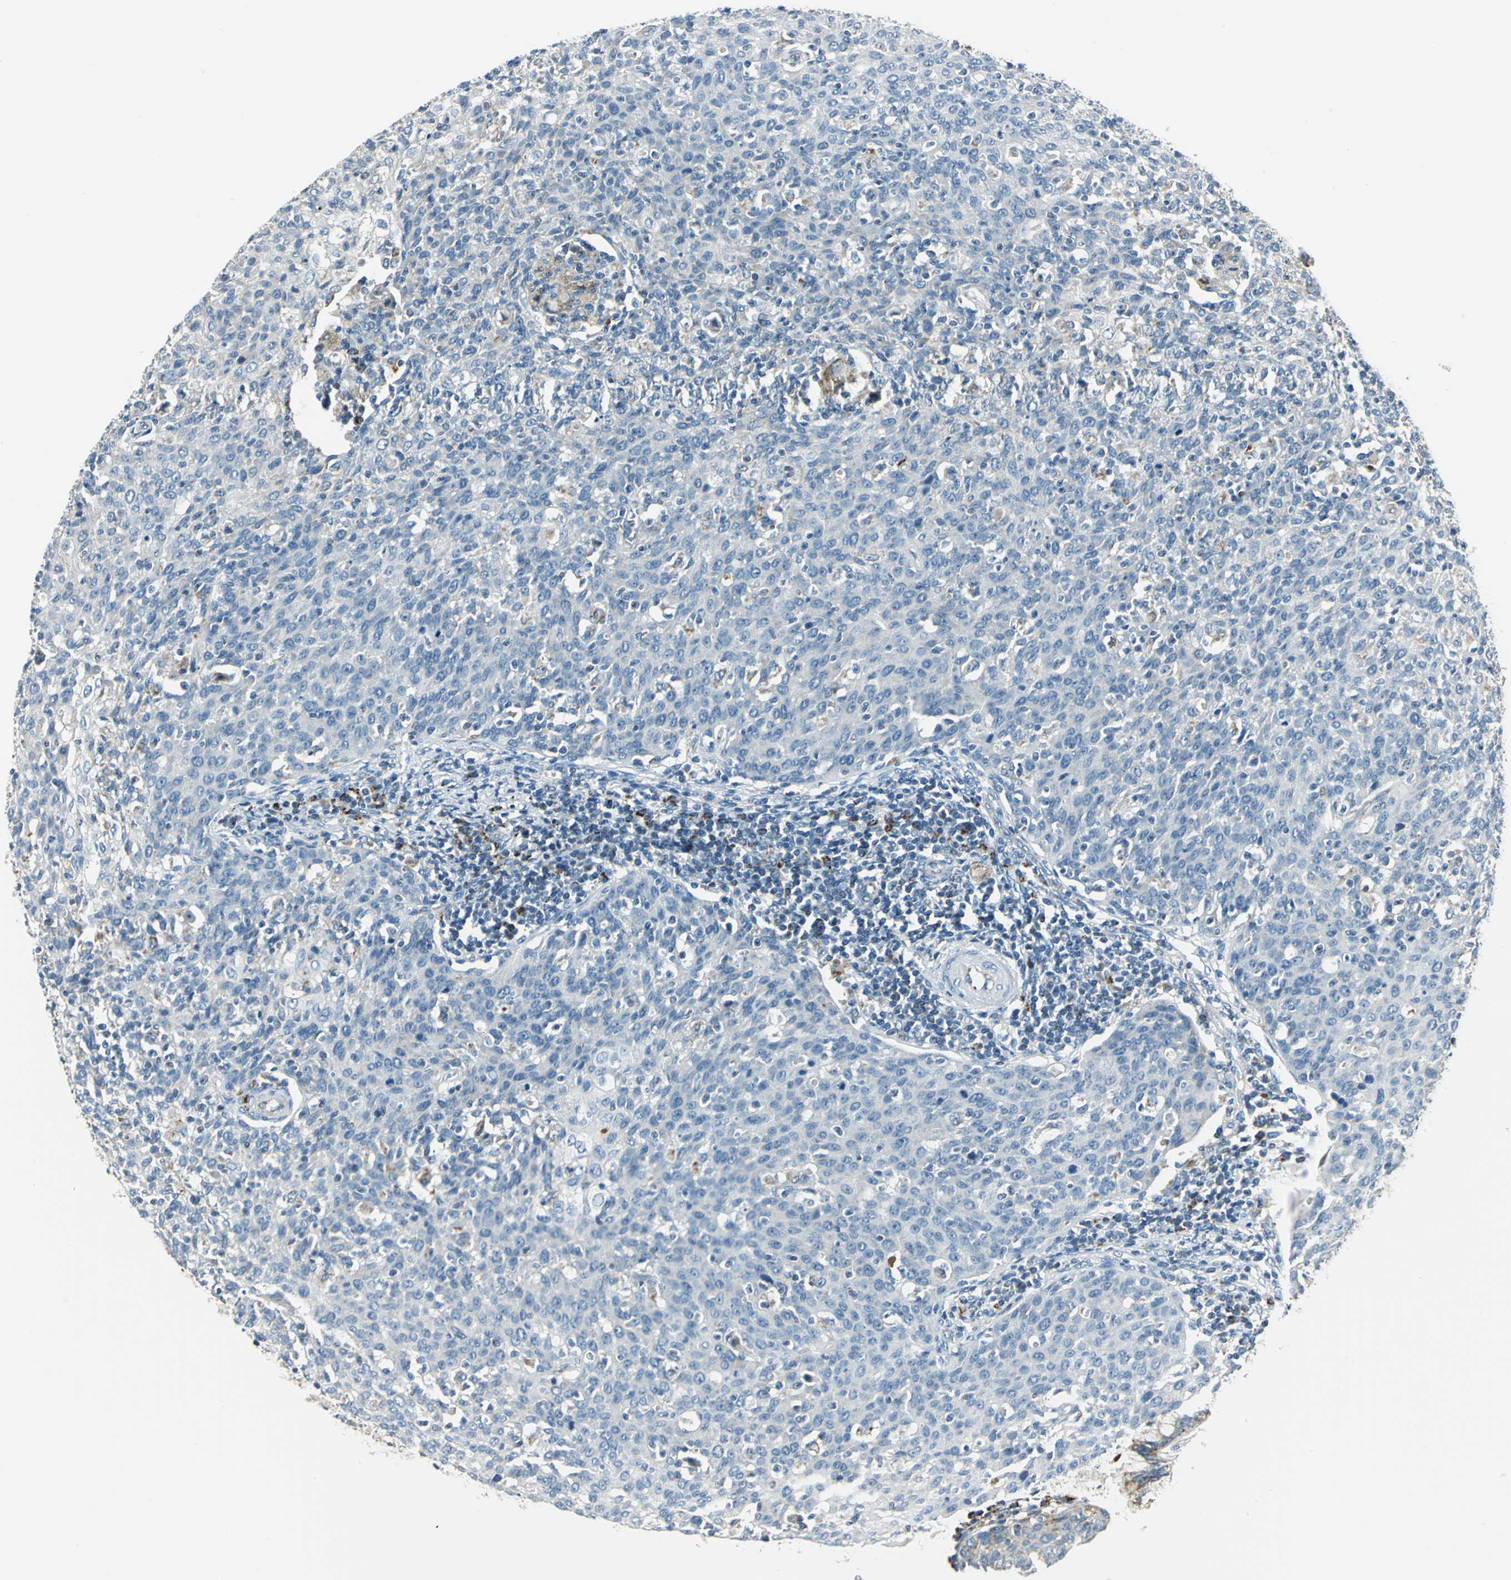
{"staining": {"intensity": "weak", "quantity": "<25%", "location": "cytoplasmic/membranous"}, "tissue": "cervical cancer", "cell_type": "Tumor cells", "image_type": "cancer", "snomed": [{"axis": "morphology", "description": "Squamous cell carcinoma, NOS"}, {"axis": "topography", "description": "Cervix"}], "caption": "DAB (3,3'-diaminobenzidine) immunohistochemical staining of cervical cancer (squamous cell carcinoma) shows no significant positivity in tumor cells.", "gene": "ACADM", "patient": {"sex": "female", "age": 38}}